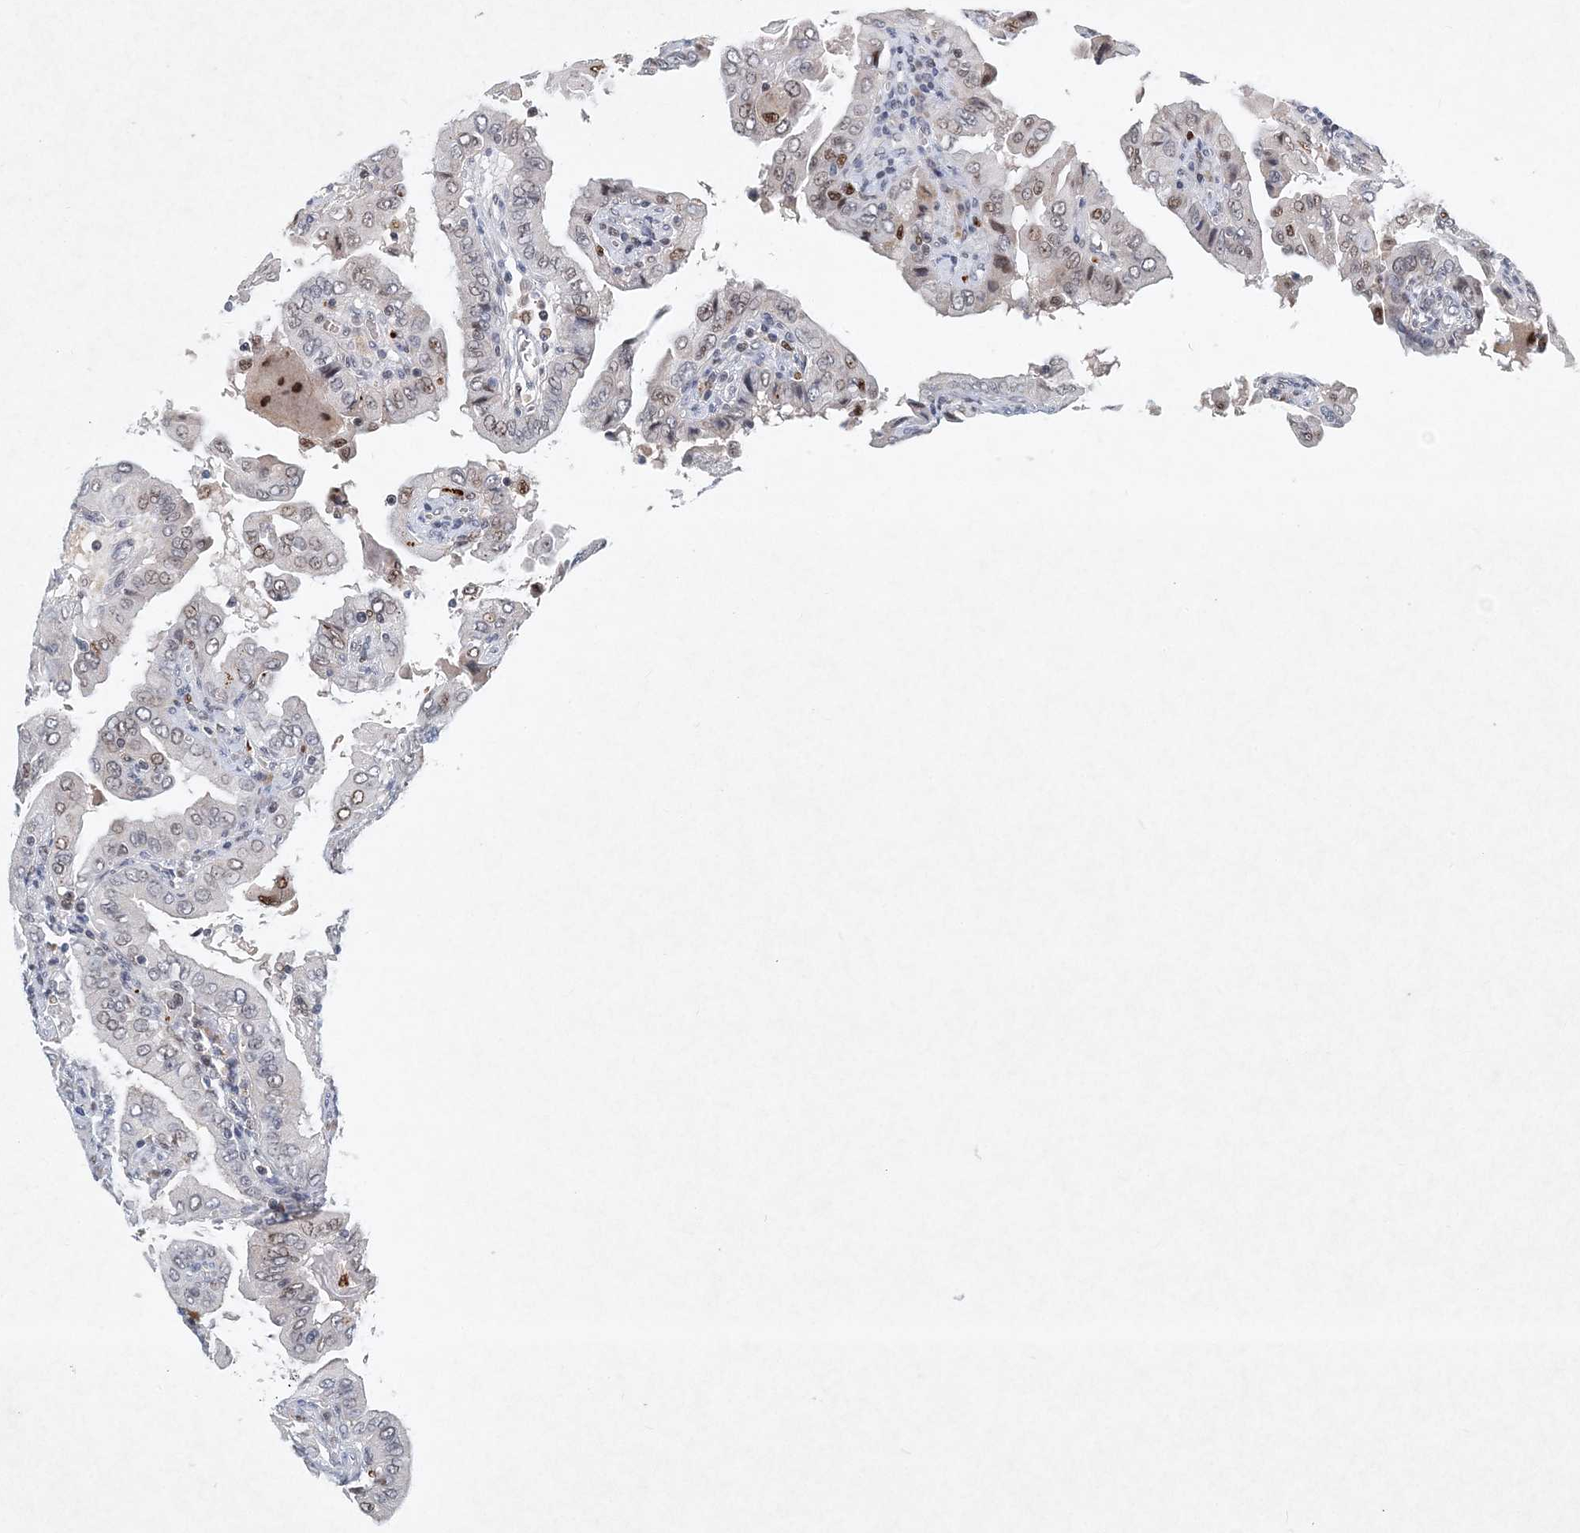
{"staining": {"intensity": "weak", "quantity": "<25%", "location": "nuclear"}, "tissue": "thyroid cancer", "cell_type": "Tumor cells", "image_type": "cancer", "snomed": [{"axis": "morphology", "description": "Papillary adenocarcinoma, NOS"}, {"axis": "topography", "description": "Thyroid gland"}], "caption": "IHC of papillary adenocarcinoma (thyroid) demonstrates no expression in tumor cells. The staining is performed using DAB brown chromogen with nuclei counter-stained in using hematoxylin.", "gene": "KPNA4", "patient": {"sex": "male", "age": 33}}